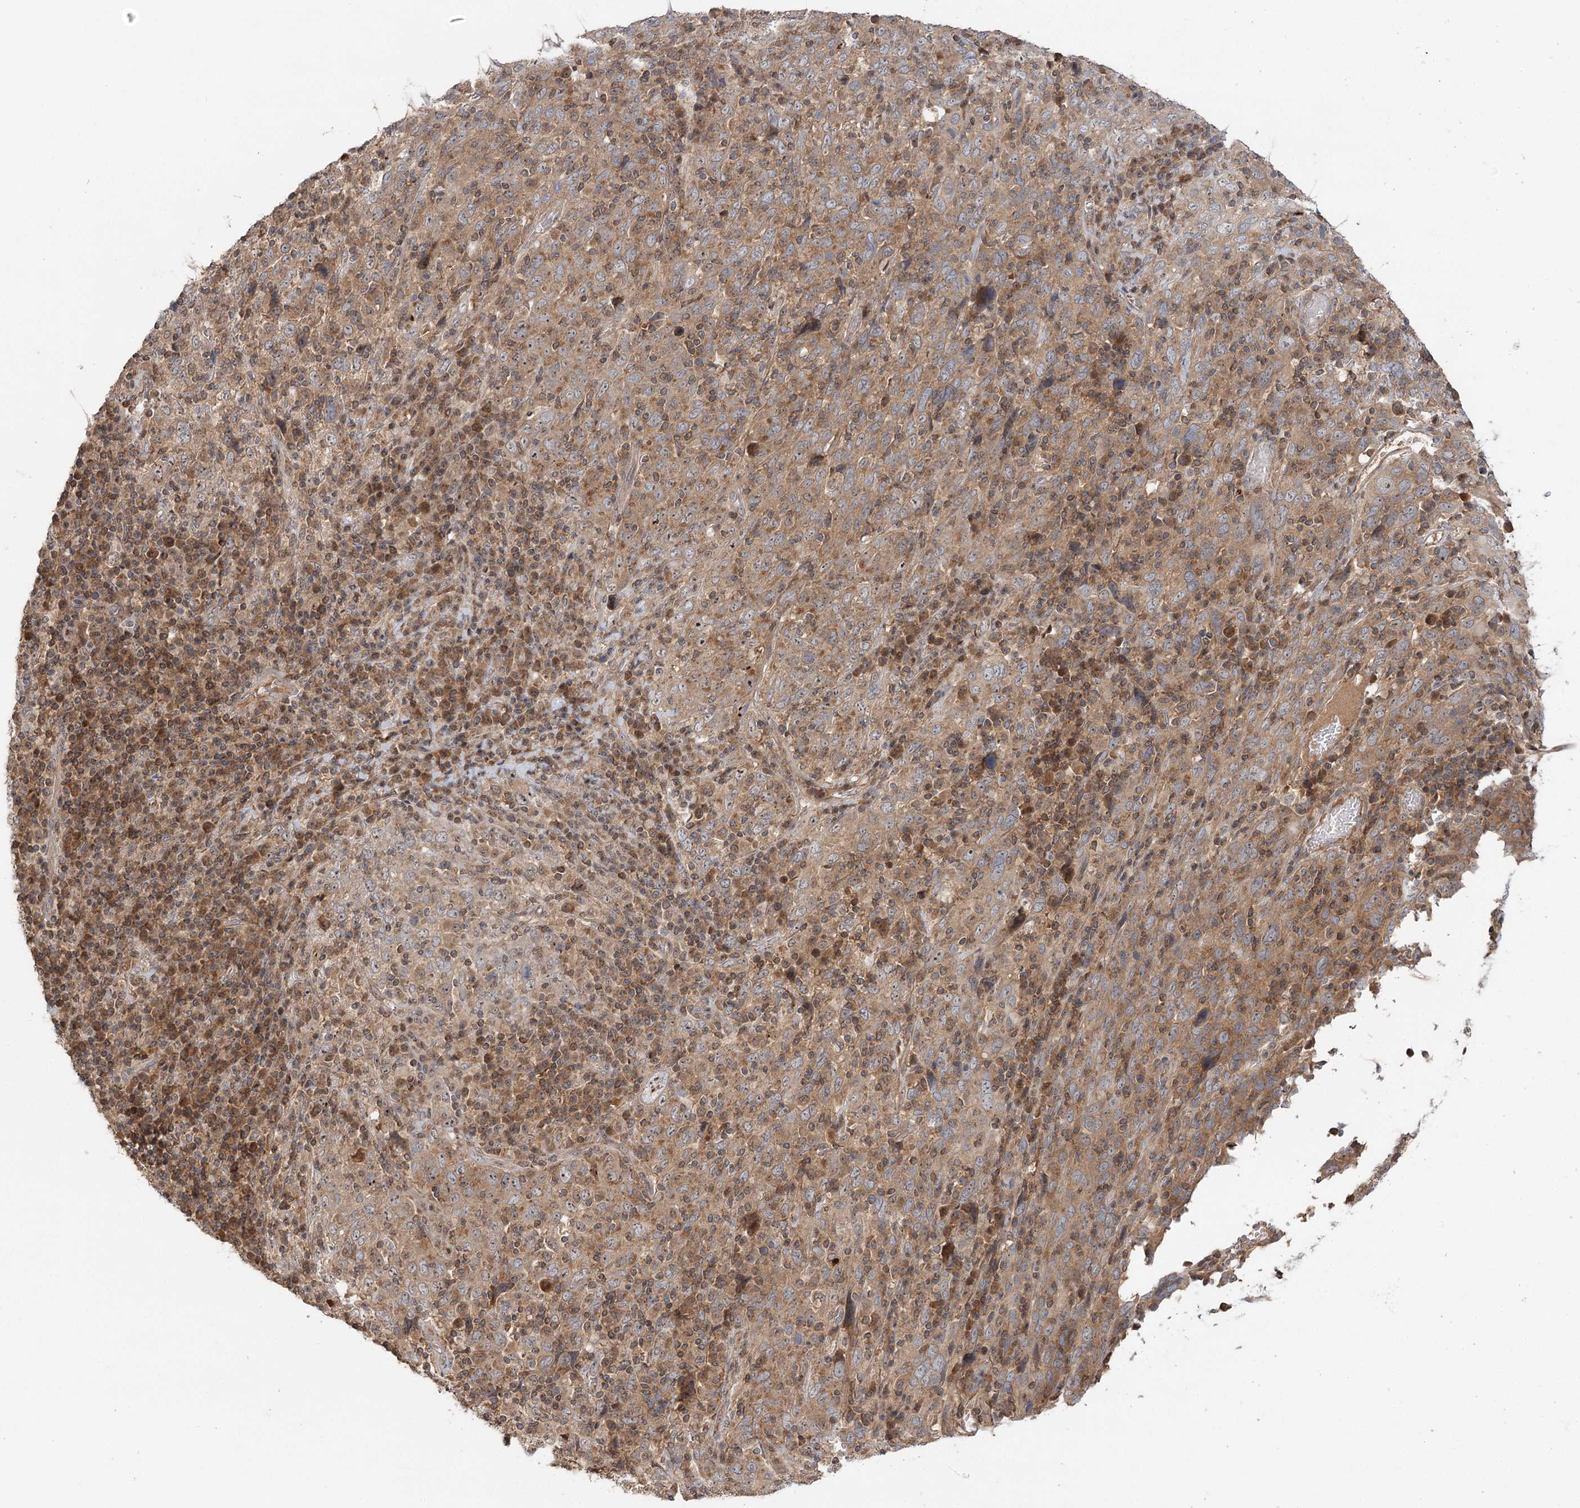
{"staining": {"intensity": "moderate", "quantity": "25%-75%", "location": "cytoplasmic/membranous,nuclear"}, "tissue": "cervical cancer", "cell_type": "Tumor cells", "image_type": "cancer", "snomed": [{"axis": "morphology", "description": "Squamous cell carcinoma, NOS"}, {"axis": "topography", "description": "Cervix"}], "caption": "About 25%-75% of tumor cells in cervical cancer (squamous cell carcinoma) exhibit moderate cytoplasmic/membranous and nuclear protein expression as visualized by brown immunohistochemical staining.", "gene": "RAPGEF6", "patient": {"sex": "female", "age": 46}}